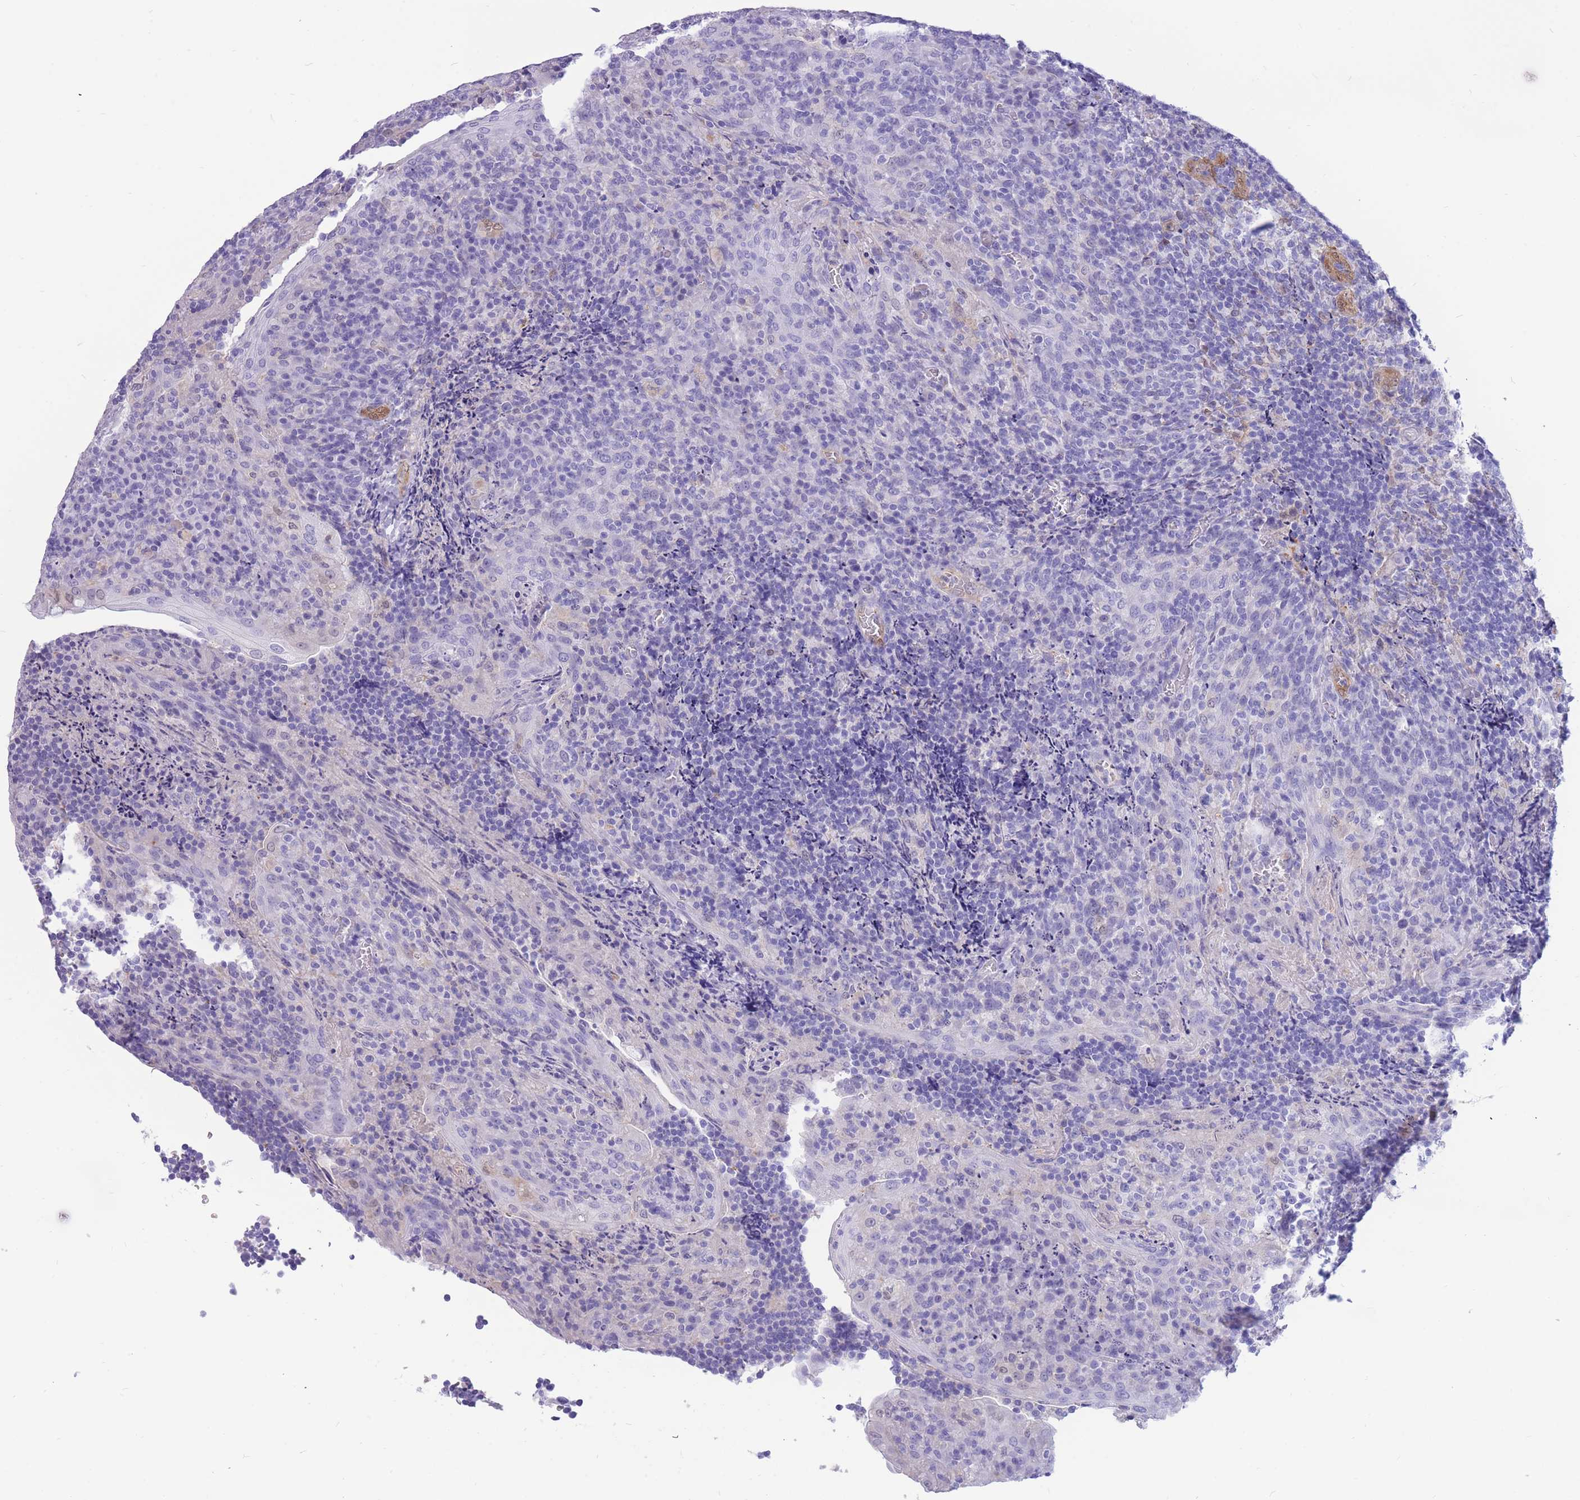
{"staining": {"intensity": "negative", "quantity": "none", "location": "none"}, "tissue": "tonsil", "cell_type": "Germinal center cells", "image_type": "normal", "snomed": [{"axis": "morphology", "description": "Normal tissue, NOS"}, {"axis": "topography", "description": "Tonsil"}], "caption": "An image of tonsil stained for a protein demonstrates no brown staining in germinal center cells. The staining is performed using DAB (3,3'-diaminobenzidine) brown chromogen with nuclei counter-stained in using hematoxylin.", "gene": "SULT1A1", "patient": {"sex": "male", "age": 17}}